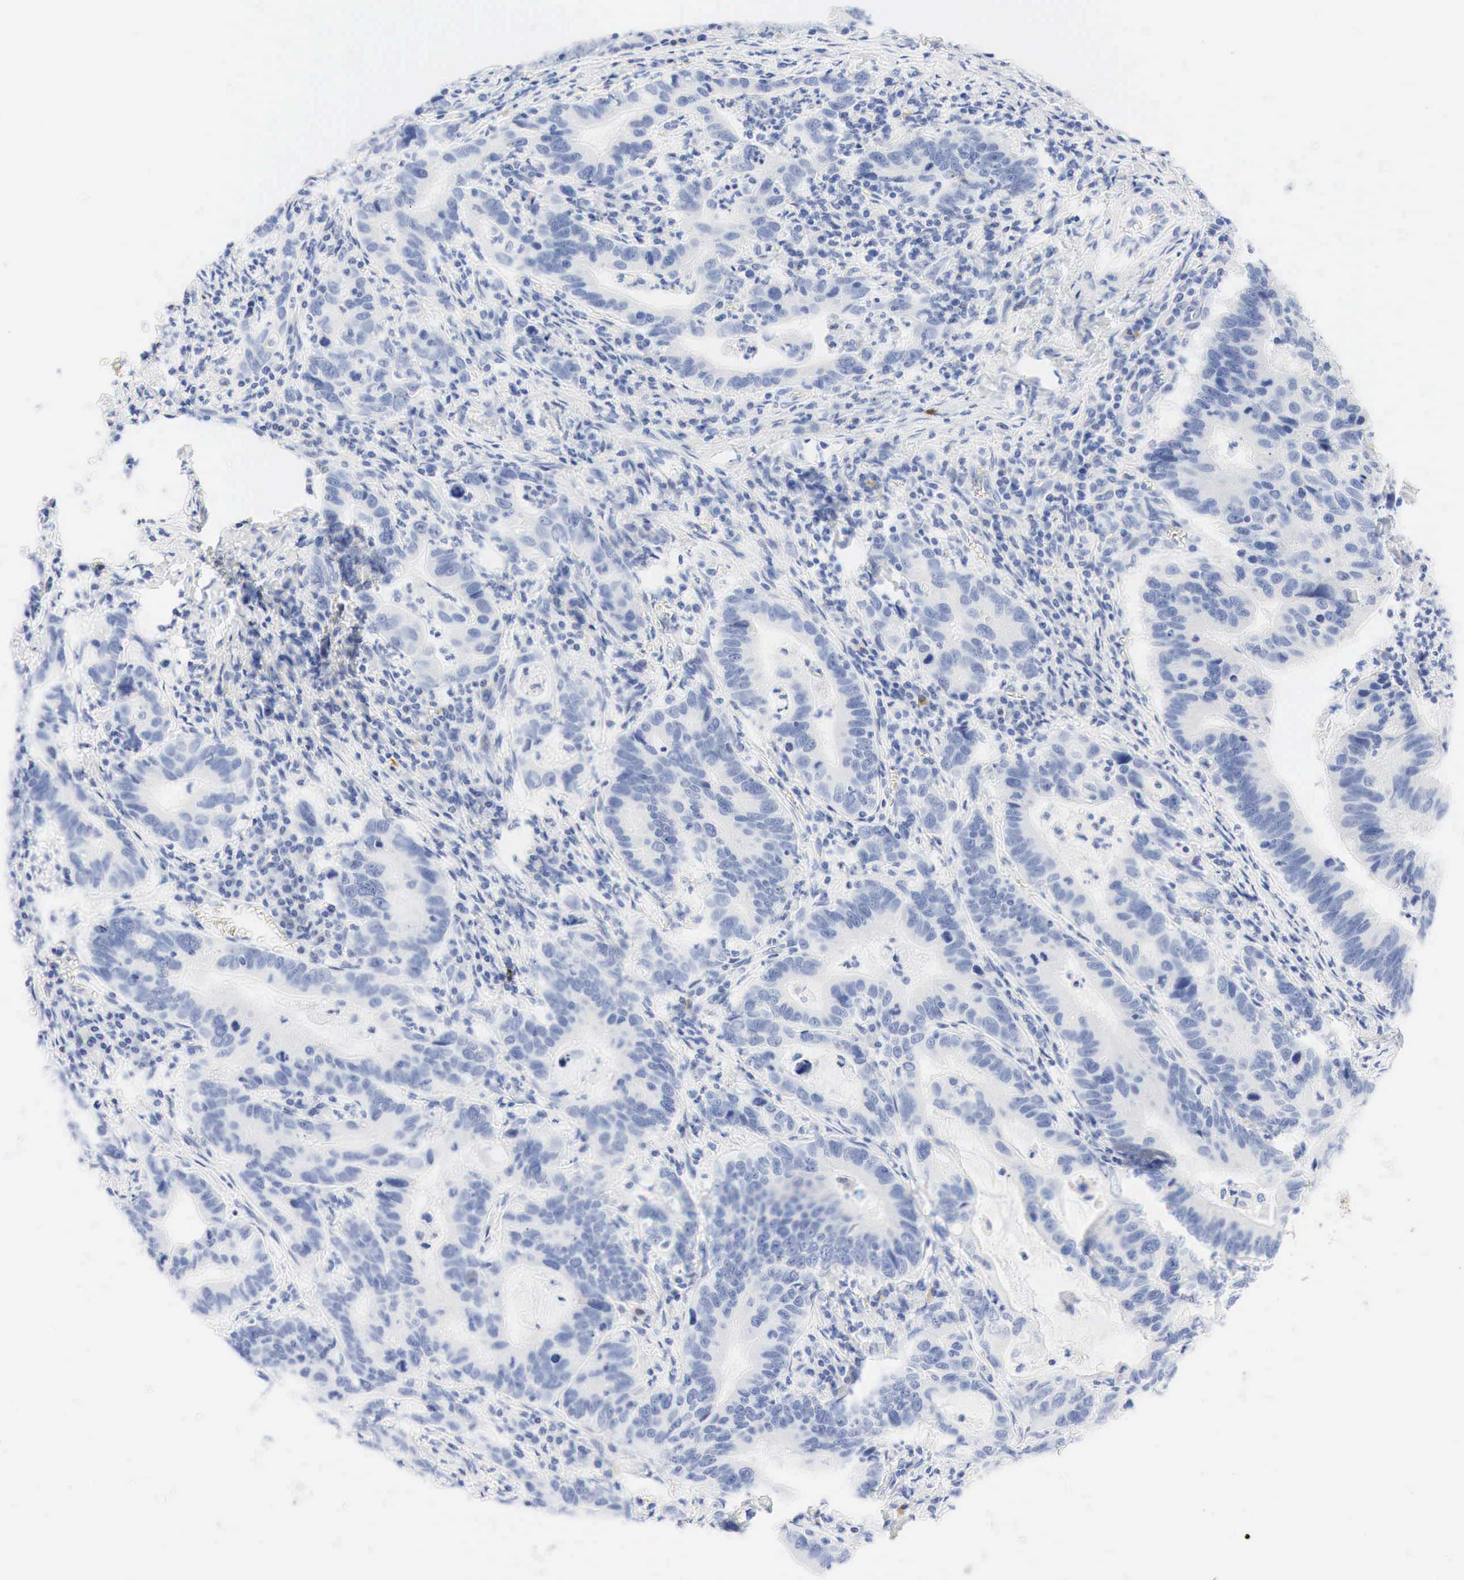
{"staining": {"intensity": "negative", "quantity": "none", "location": "none"}, "tissue": "stomach cancer", "cell_type": "Tumor cells", "image_type": "cancer", "snomed": [{"axis": "morphology", "description": "Adenocarcinoma, NOS"}, {"axis": "topography", "description": "Stomach, upper"}], "caption": "High magnification brightfield microscopy of adenocarcinoma (stomach) stained with DAB (3,3'-diaminobenzidine) (brown) and counterstained with hematoxylin (blue): tumor cells show no significant positivity.", "gene": "NKX2-1", "patient": {"sex": "male", "age": 63}}